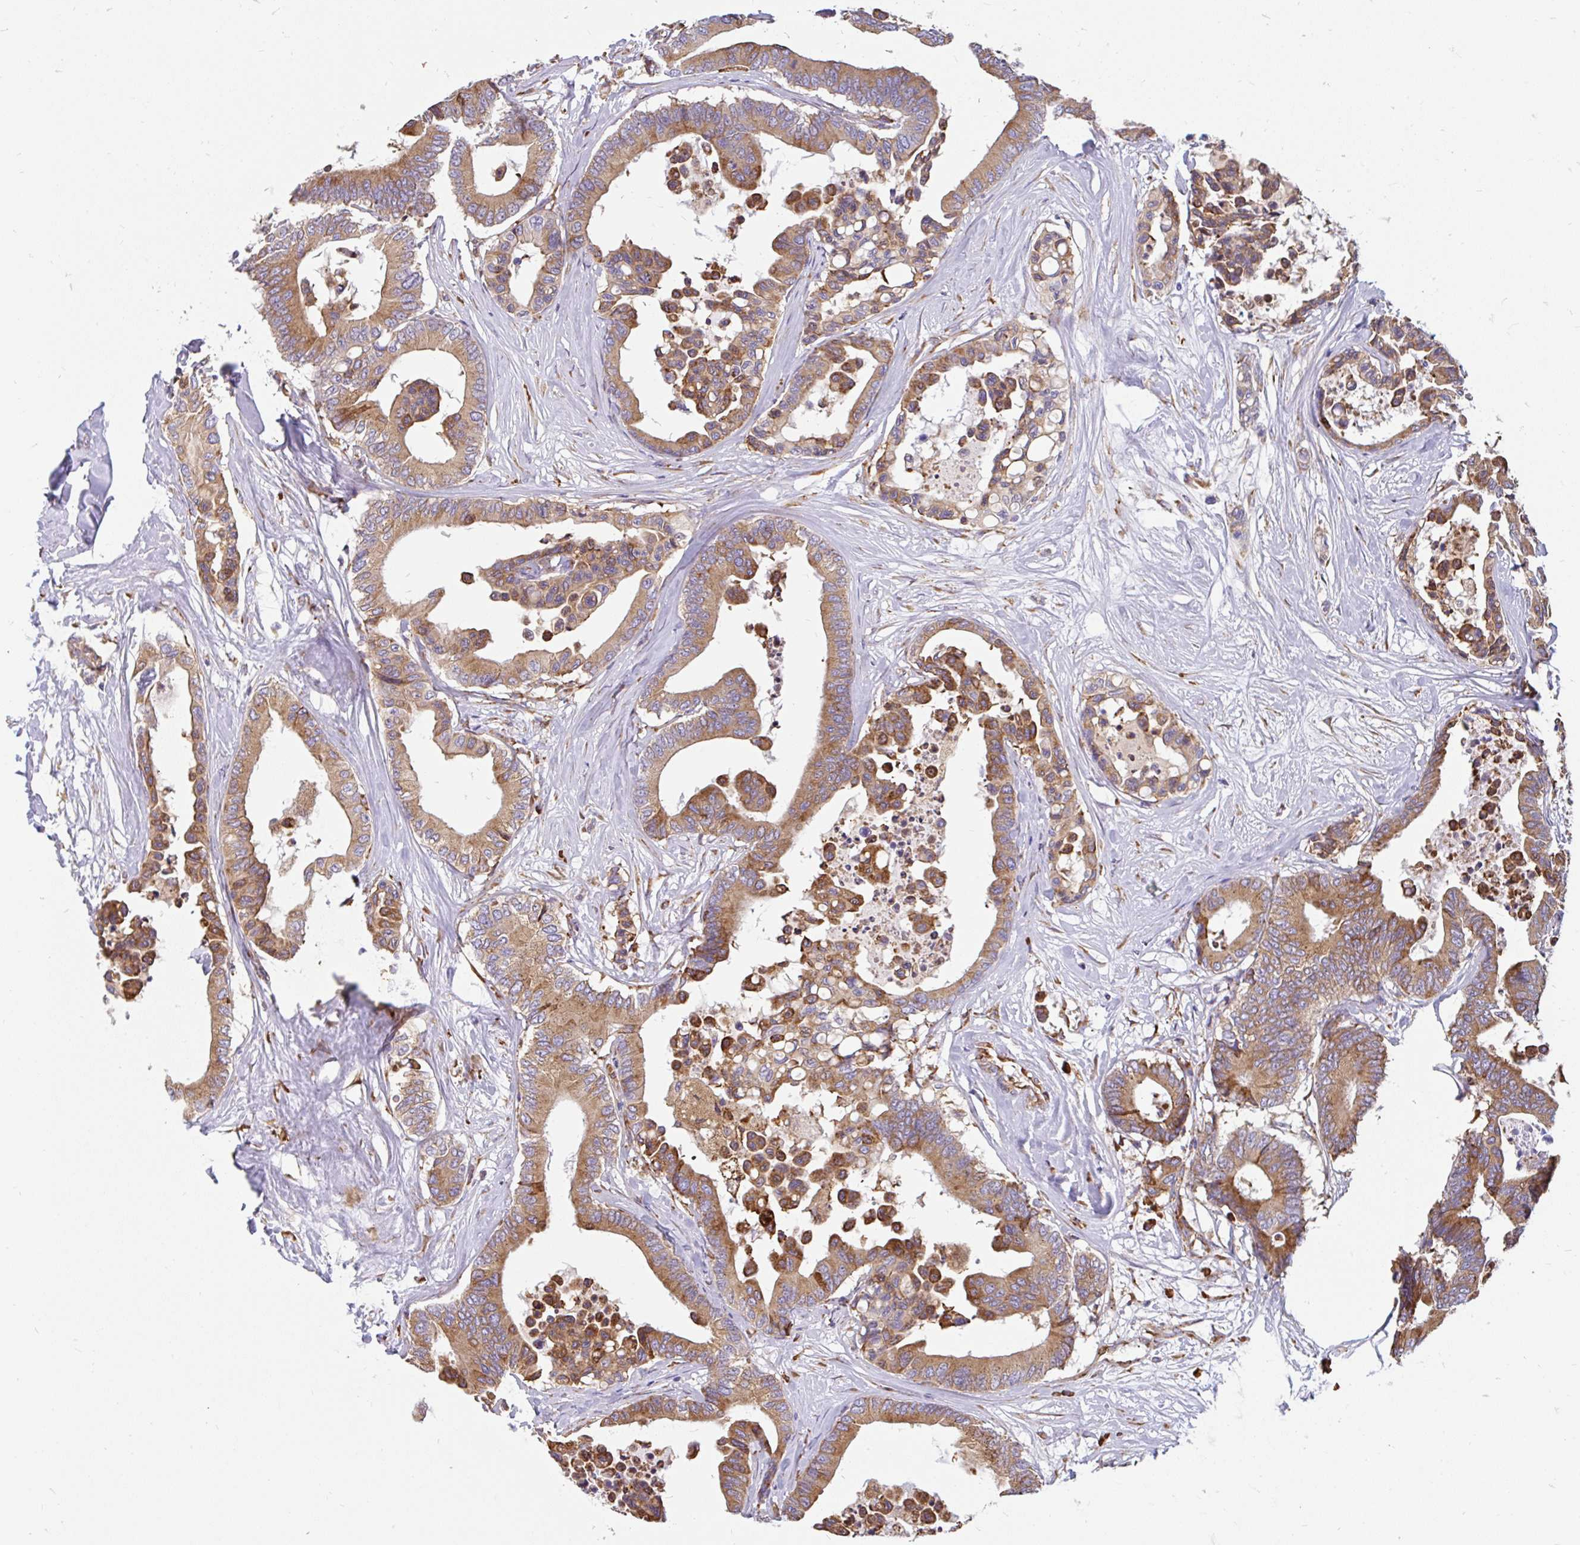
{"staining": {"intensity": "moderate", "quantity": ">75%", "location": "cytoplasmic/membranous"}, "tissue": "colorectal cancer", "cell_type": "Tumor cells", "image_type": "cancer", "snomed": [{"axis": "morphology", "description": "Normal tissue, NOS"}, {"axis": "morphology", "description": "Adenocarcinoma, NOS"}, {"axis": "topography", "description": "Colon"}], "caption": "Approximately >75% of tumor cells in adenocarcinoma (colorectal) reveal moderate cytoplasmic/membranous protein positivity as visualized by brown immunohistochemical staining.", "gene": "EML5", "patient": {"sex": "male", "age": 82}}